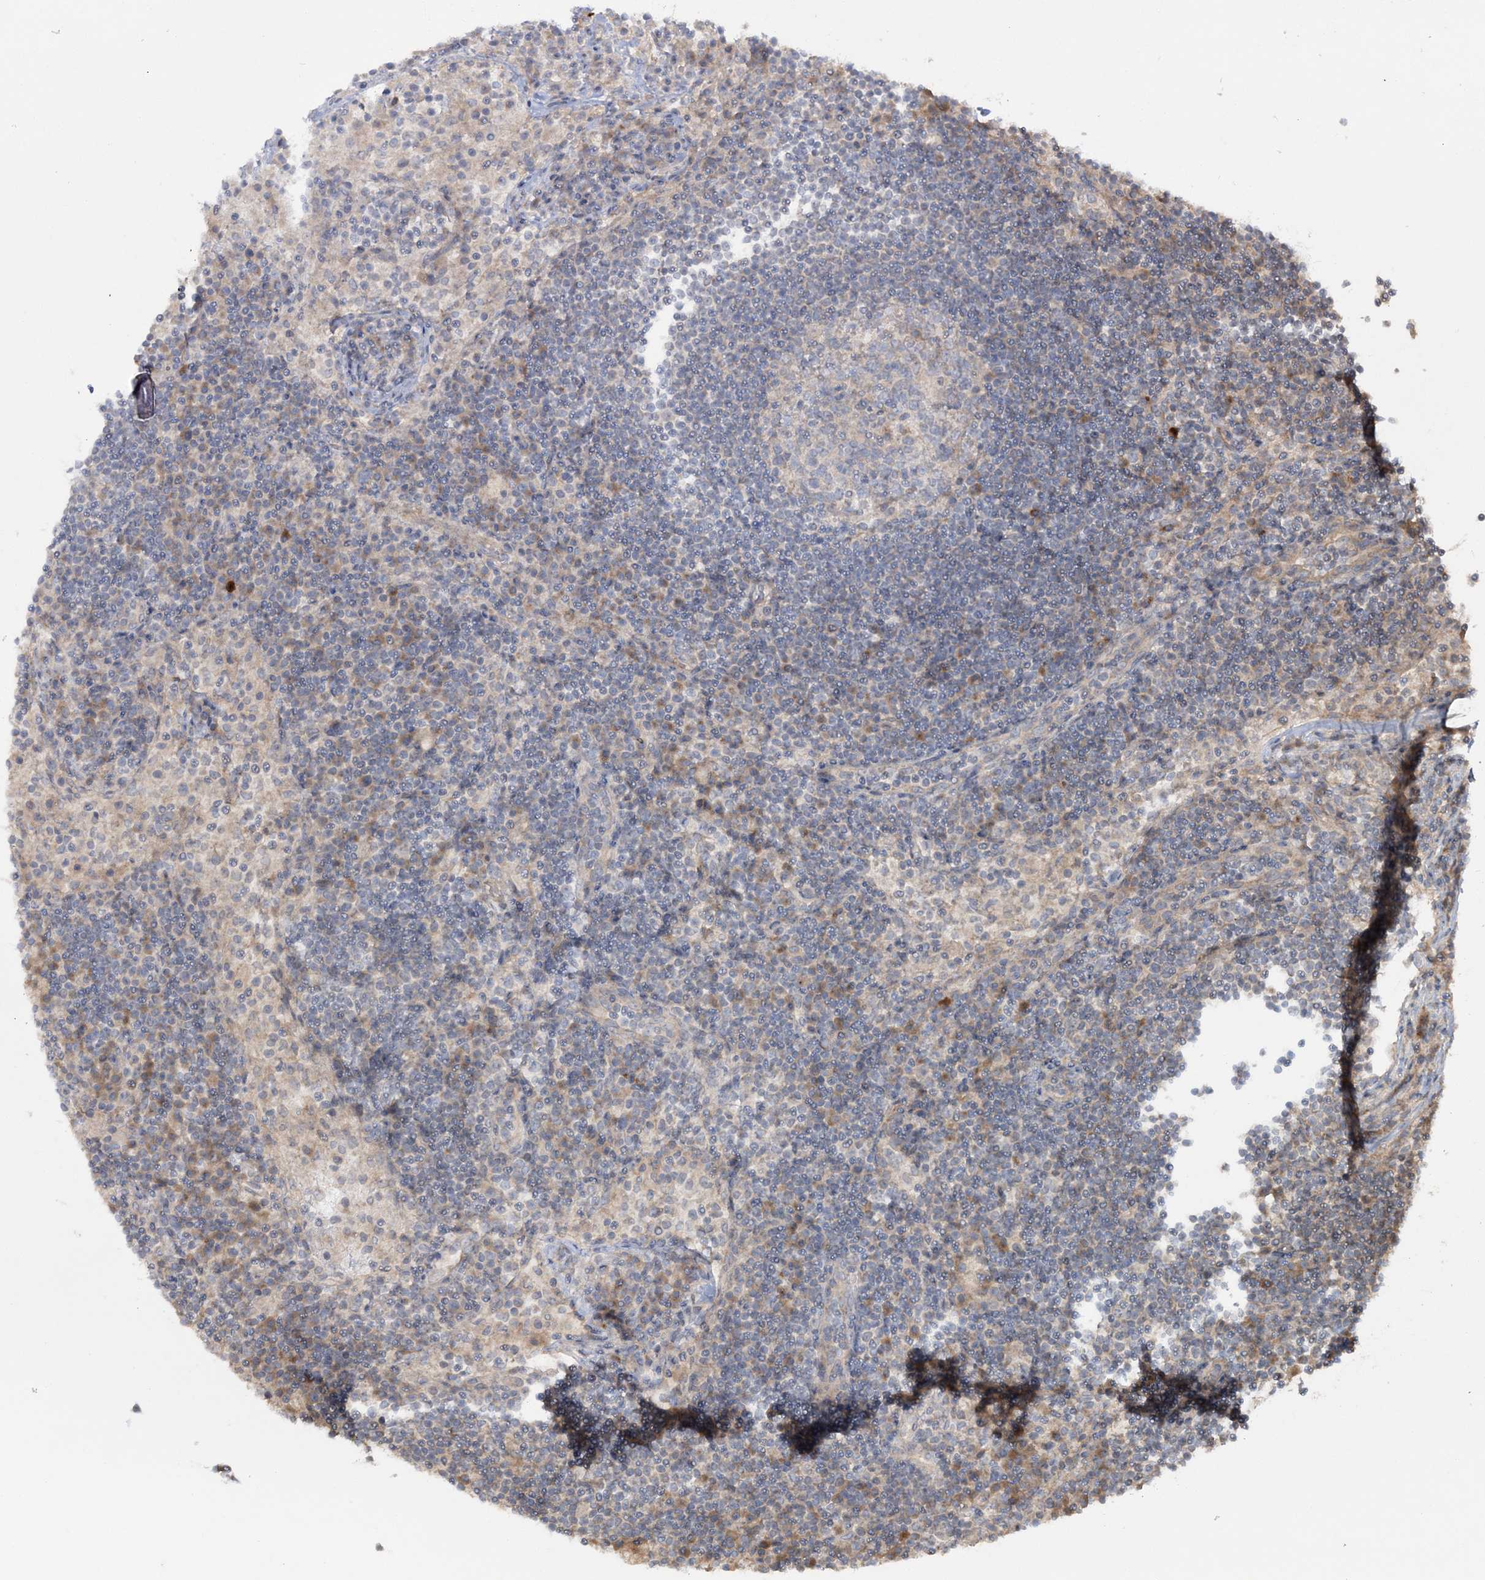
{"staining": {"intensity": "weak", "quantity": "<25%", "location": "cytoplasmic/membranous"}, "tissue": "lymph node", "cell_type": "Germinal center cells", "image_type": "normal", "snomed": [{"axis": "morphology", "description": "Normal tissue, NOS"}, {"axis": "topography", "description": "Lymph node"}], "caption": "Germinal center cells show no significant protein positivity in benign lymph node. Brightfield microscopy of IHC stained with DAB (3,3'-diaminobenzidine) (brown) and hematoxylin (blue), captured at high magnification.", "gene": "MOCS2", "patient": {"sex": "female", "age": 53}}